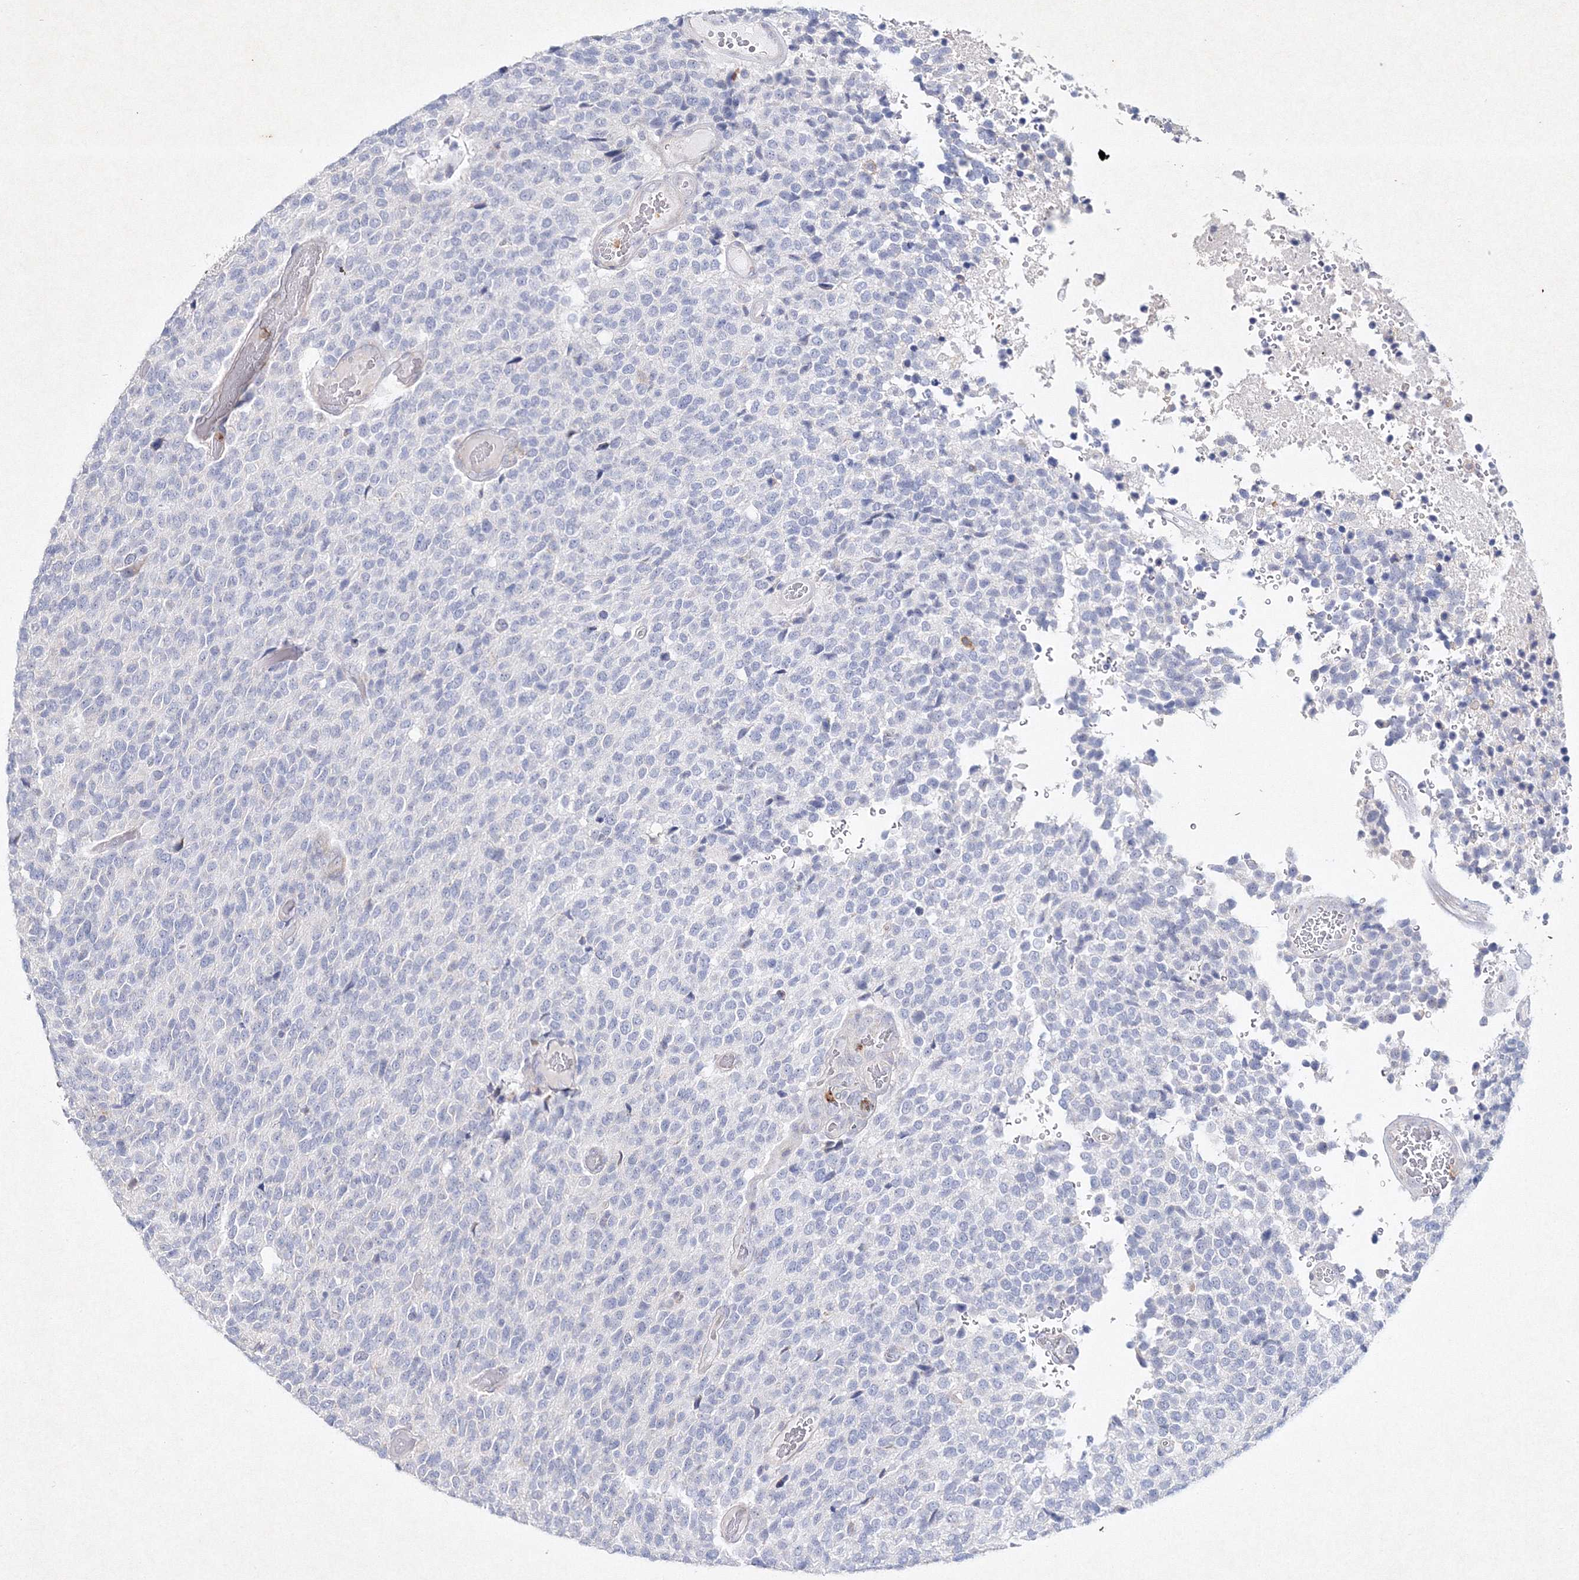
{"staining": {"intensity": "negative", "quantity": "none", "location": "none"}, "tissue": "glioma", "cell_type": "Tumor cells", "image_type": "cancer", "snomed": [{"axis": "morphology", "description": "Glioma, malignant, High grade"}, {"axis": "topography", "description": "pancreas cauda"}], "caption": "A micrograph of human glioma is negative for staining in tumor cells. (DAB immunohistochemistry (IHC), high magnification).", "gene": "HCST", "patient": {"sex": "male", "age": 60}}